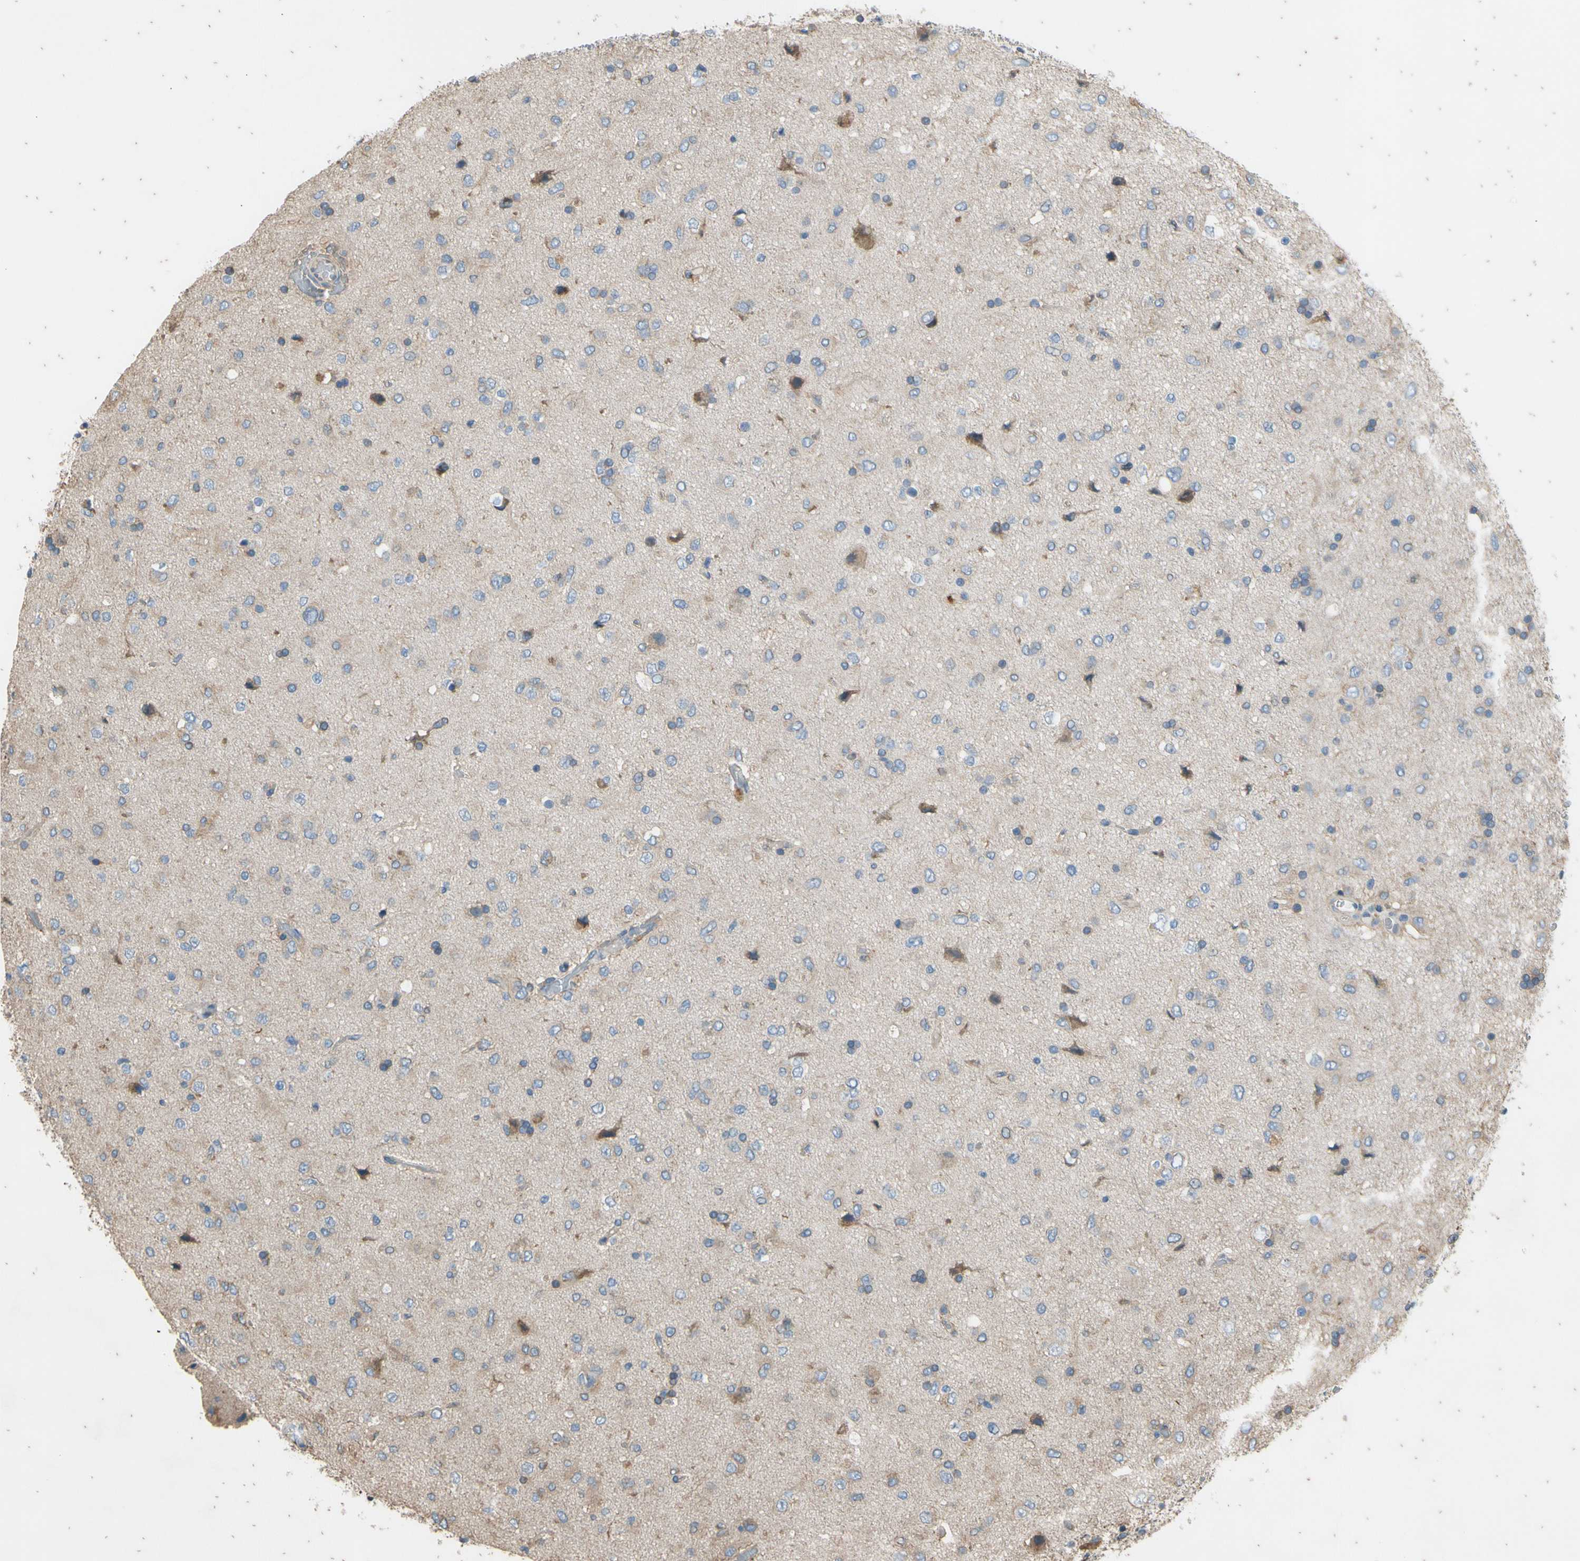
{"staining": {"intensity": "weak", "quantity": "<25%", "location": "cytoplasmic/membranous"}, "tissue": "glioma", "cell_type": "Tumor cells", "image_type": "cancer", "snomed": [{"axis": "morphology", "description": "Glioma, malignant, Low grade"}, {"axis": "topography", "description": "Brain"}], "caption": "Immunohistochemical staining of human glioma shows no significant positivity in tumor cells. (Stains: DAB immunohistochemistry with hematoxylin counter stain, Microscopy: brightfield microscopy at high magnification).", "gene": "TBX21", "patient": {"sex": "male", "age": 77}}